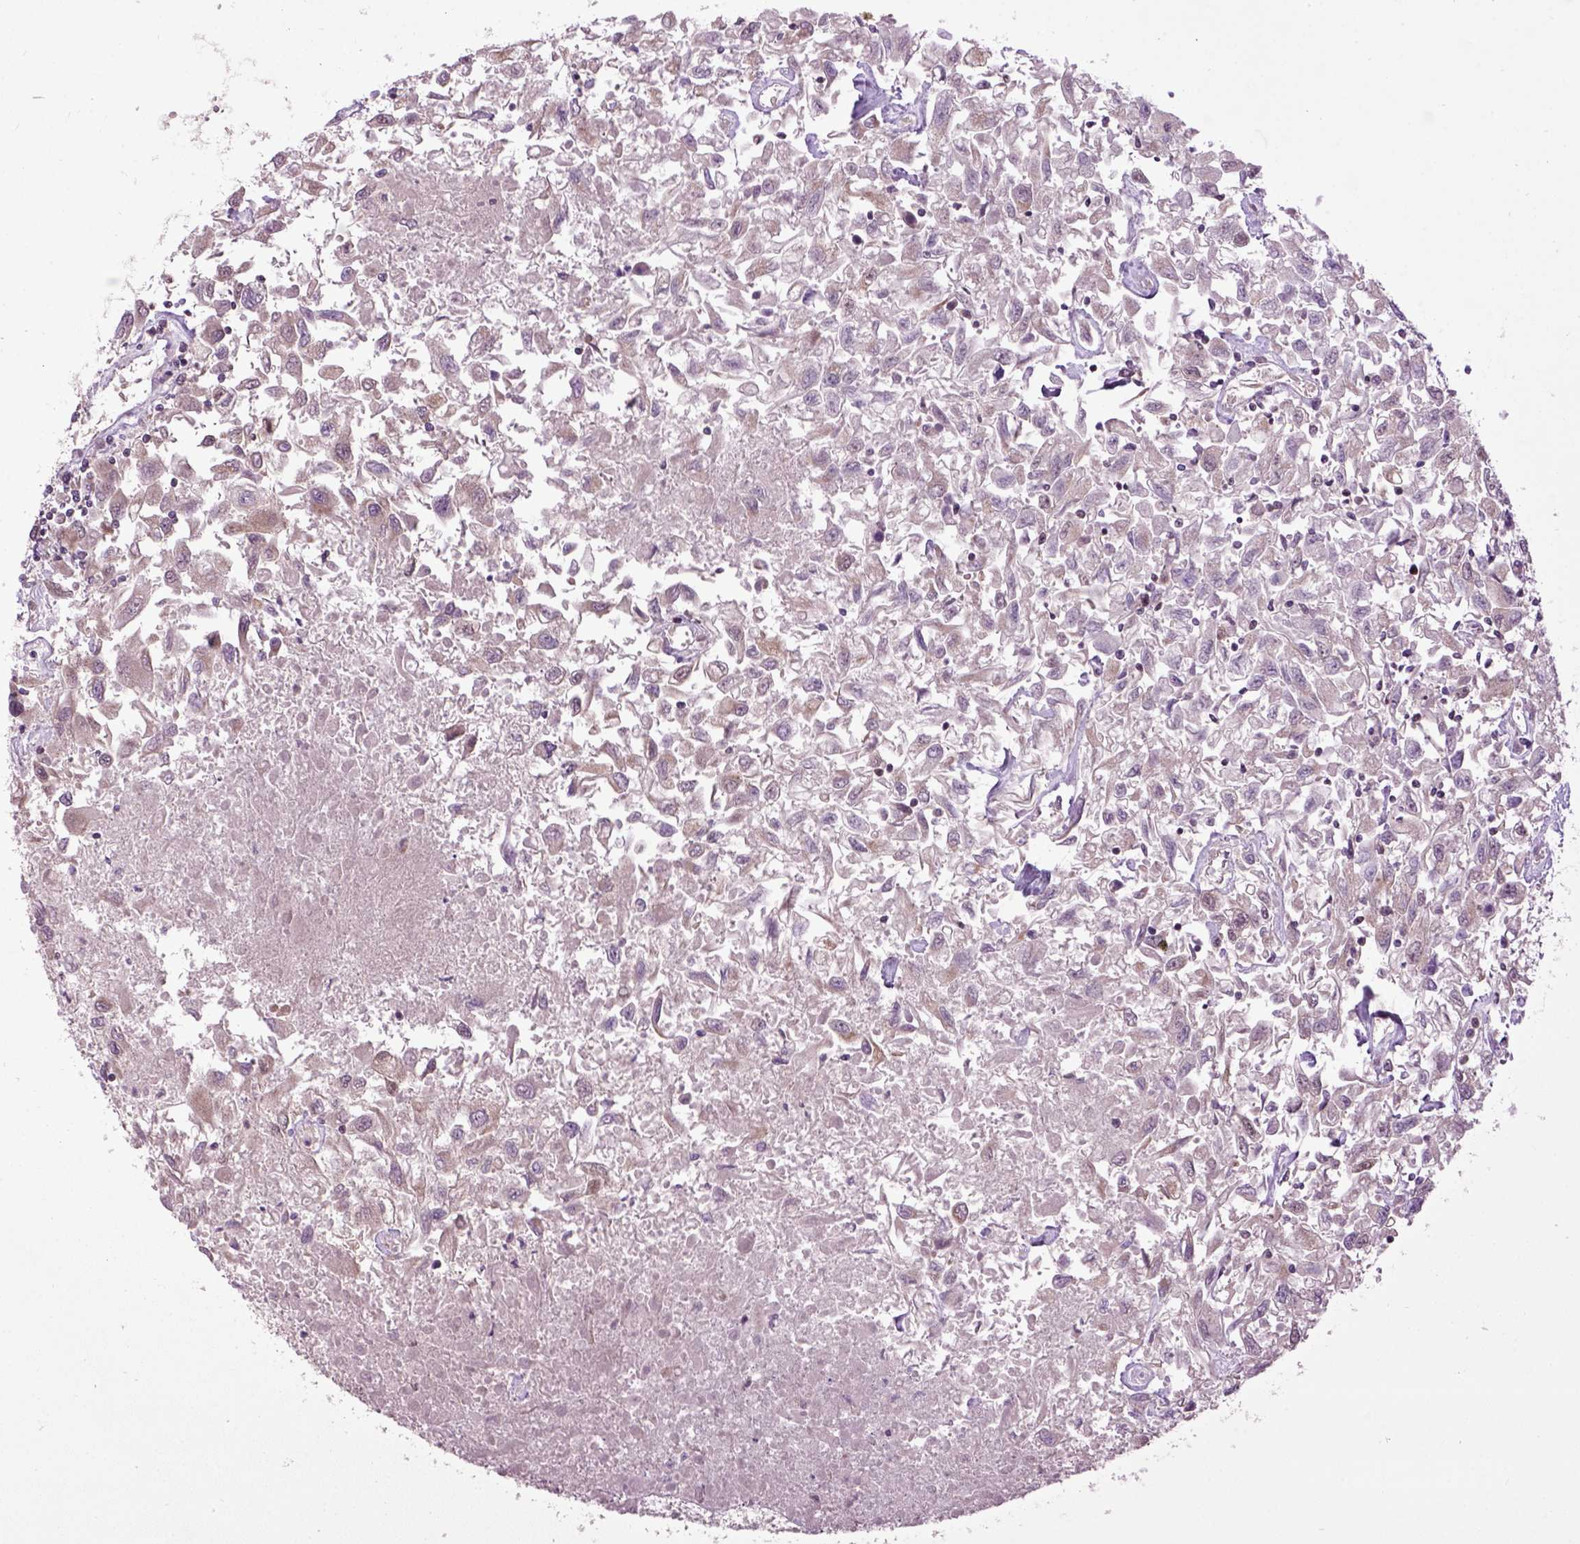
{"staining": {"intensity": "moderate", "quantity": ">75%", "location": "cytoplasmic/membranous"}, "tissue": "renal cancer", "cell_type": "Tumor cells", "image_type": "cancer", "snomed": [{"axis": "morphology", "description": "Adenocarcinoma, NOS"}, {"axis": "topography", "description": "Kidney"}], "caption": "High-magnification brightfield microscopy of renal cancer (adenocarcinoma) stained with DAB (brown) and counterstained with hematoxylin (blue). tumor cells exhibit moderate cytoplasmic/membranous positivity is present in about>75% of cells.", "gene": "WDR48", "patient": {"sex": "female", "age": 76}}